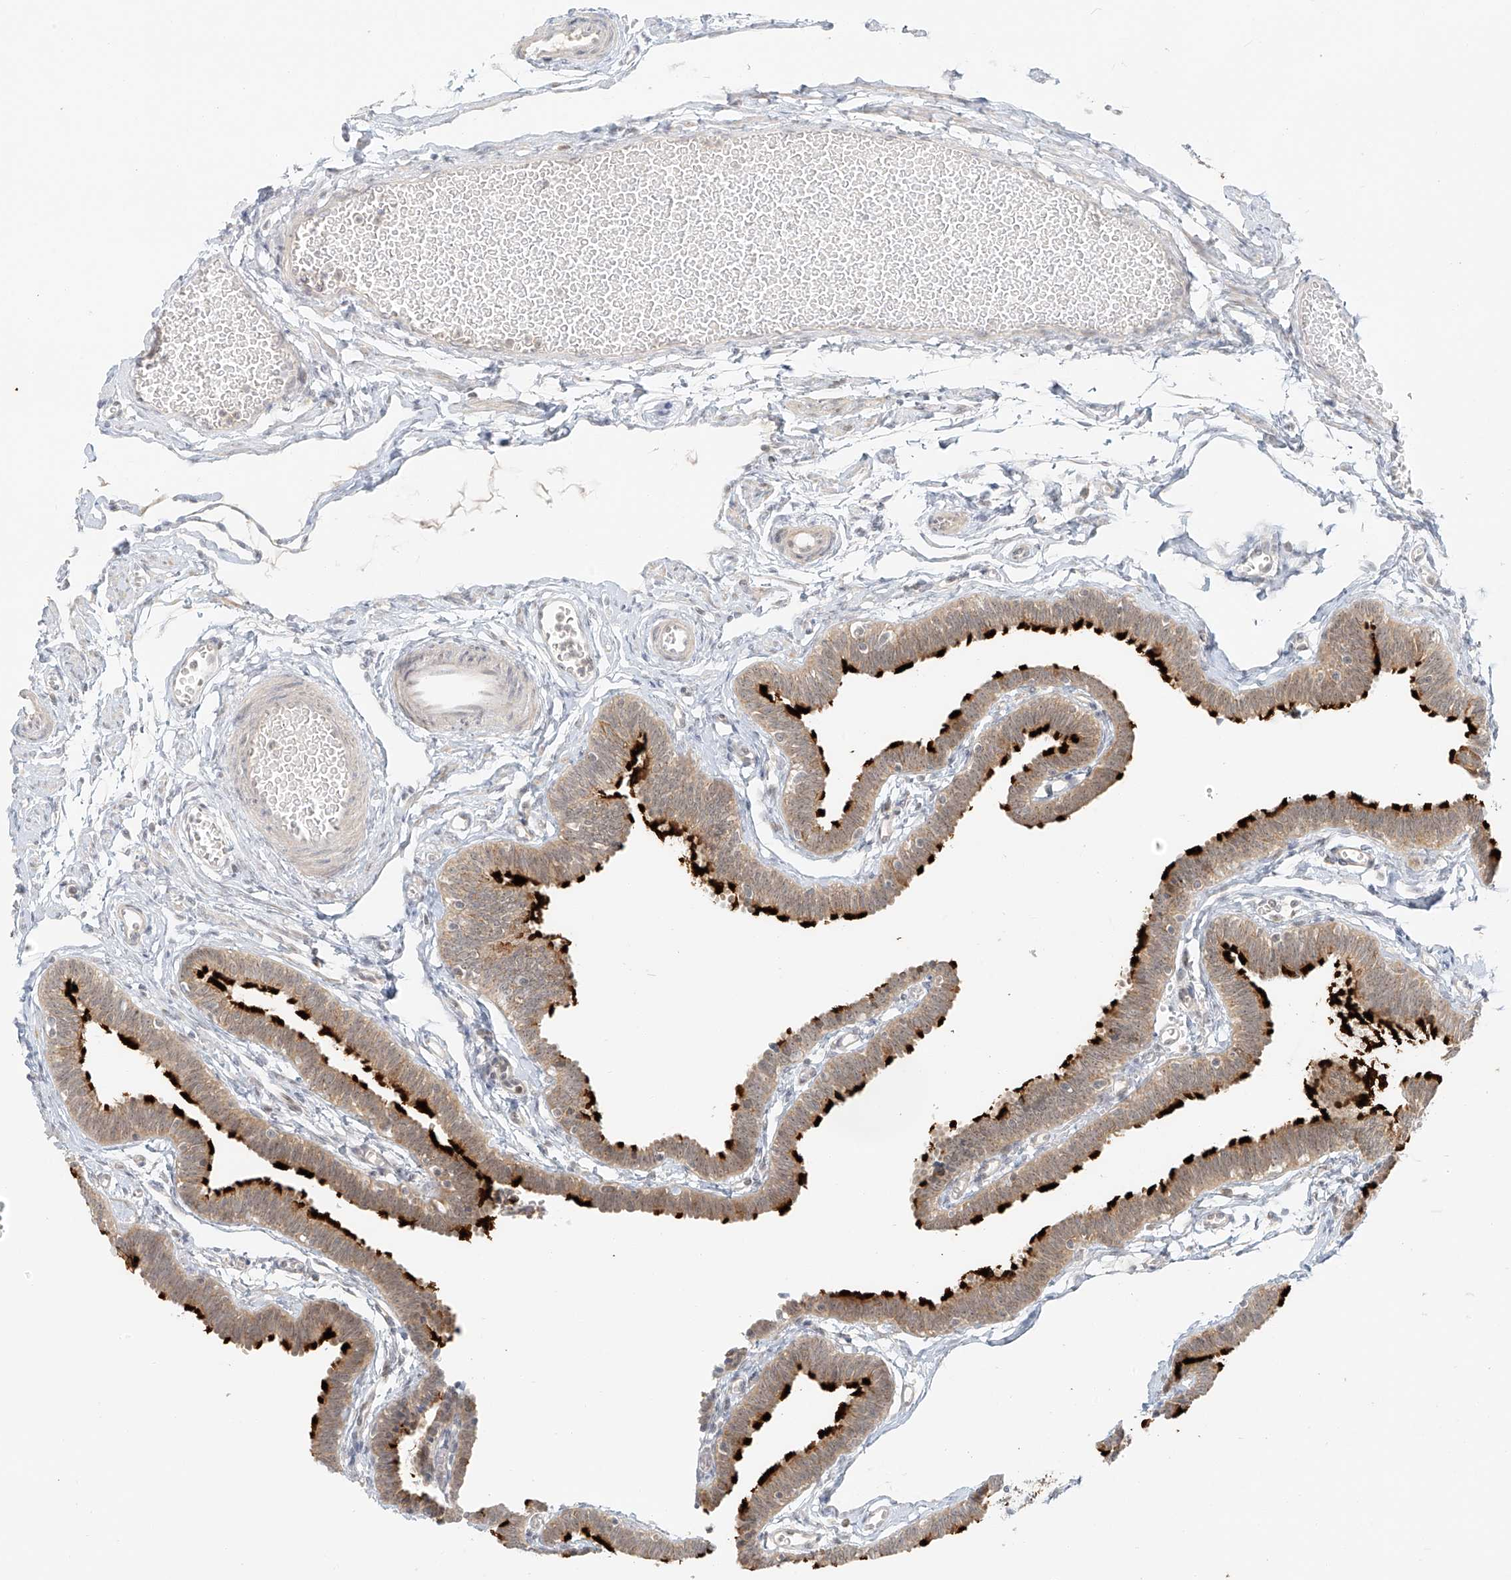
{"staining": {"intensity": "strong", "quantity": "25%-75%", "location": "cytoplasmic/membranous"}, "tissue": "fallopian tube", "cell_type": "Glandular cells", "image_type": "normal", "snomed": [{"axis": "morphology", "description": "Normal tissue, NOS"}, {"axis": "topography", "description": "Fallopian tube"}, {"axis": "topography", "description": "Ovary"}], "caption": "Protein positivity by IHC reveals strong cytoplasmic/membranous positivity in approximately 25%-75% of glandular cells in normal fallopian tube. (DAB (3,3'-diaminobenzidine) = brown stain, brightfield microscopy at high magnification).", "gene": "MIPEP", "patient": {"sex": "female", "age": 23}}